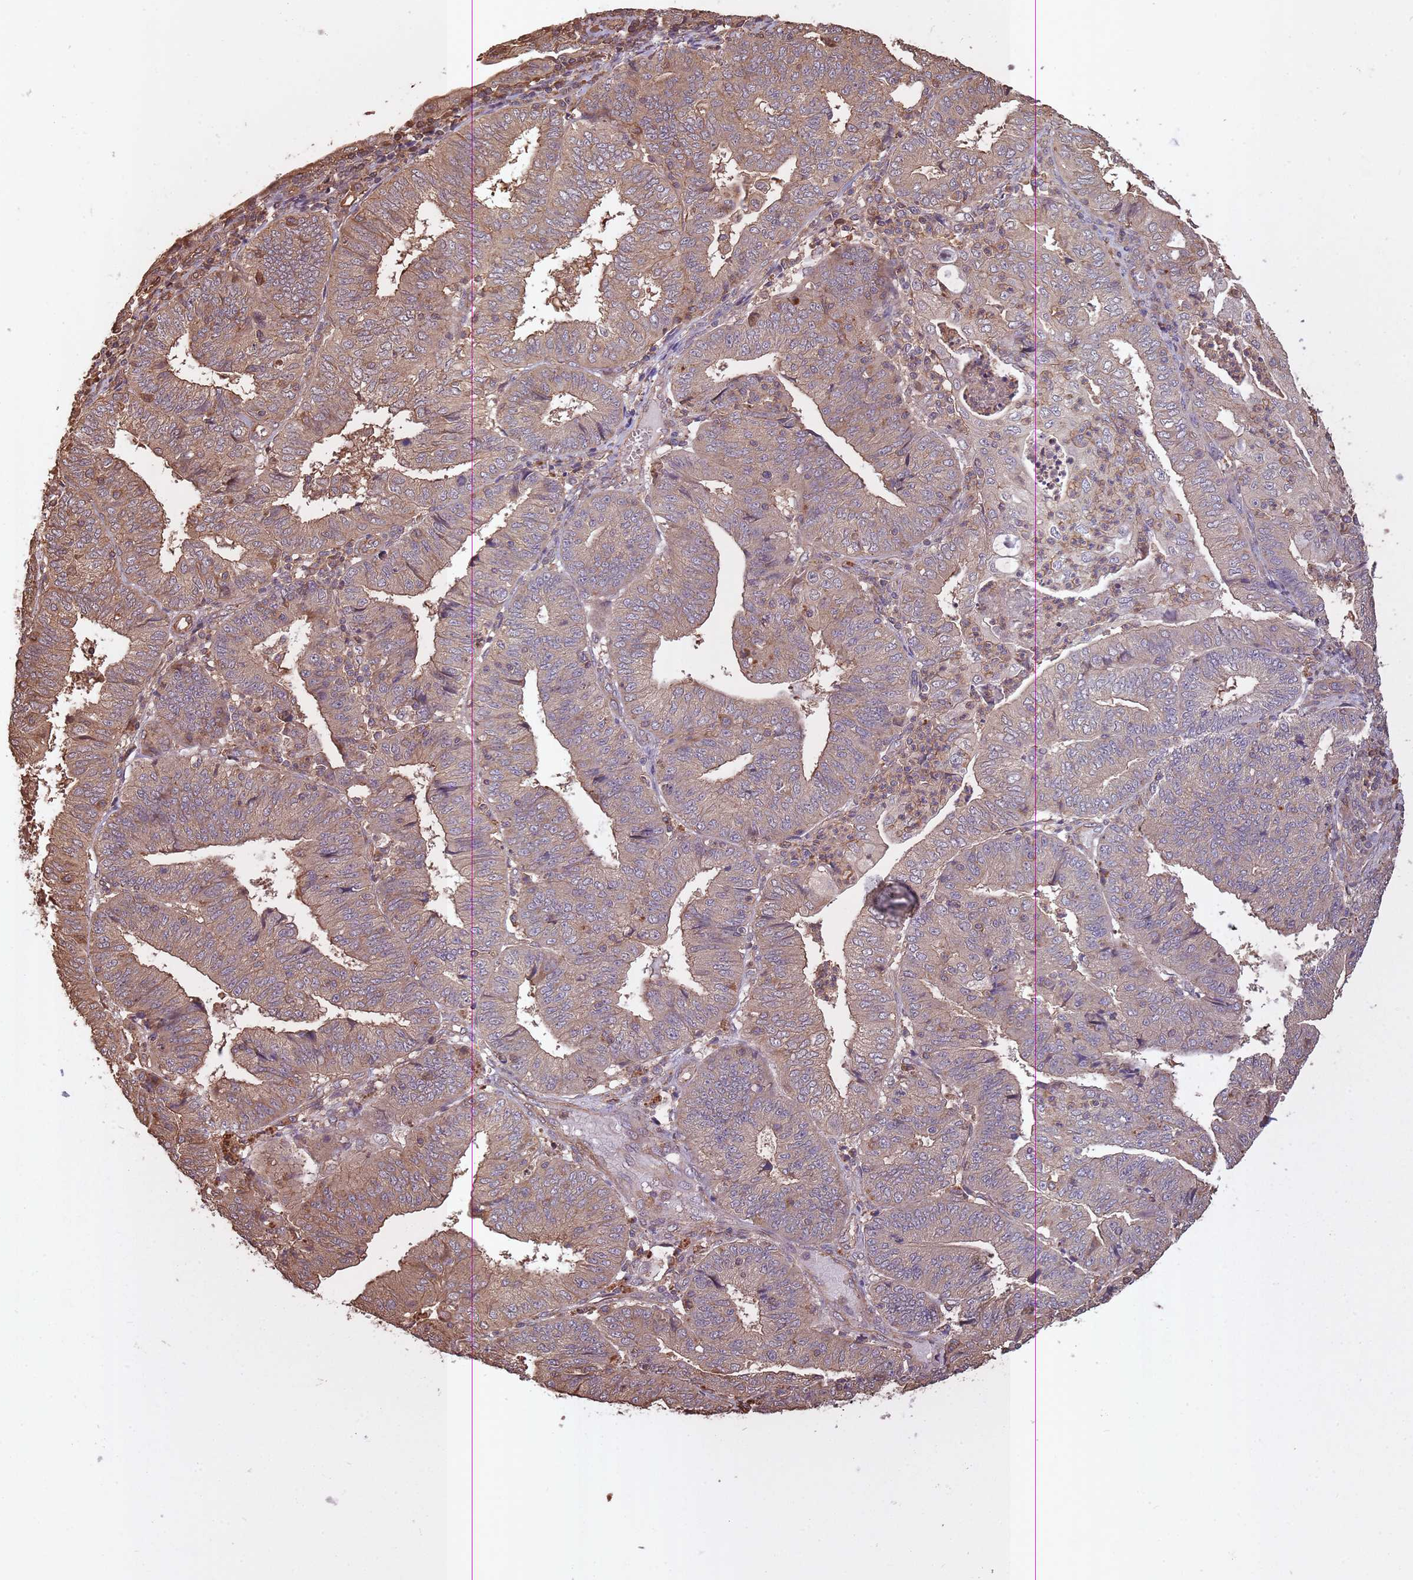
{"staining": {"intensity": "moderate", "quantity": ">75%", "location": "cytoplasmic/membranous"}, "tissue": "endometrial cancer", "cell_type": "Tumor cells", "image_type": "cancer", "snomed": [{"axis": "morphology", "description": "Adenocarcinoma, NOS"}, {"axis": "topography", "description": "Endometrium"}], "caption": "Protein expression analysis of endometrial cancer (adenocarcinoma) demonstrates moderate cytoplasmic/membranous staining in about >75% of tumor cells.", "gene": "ARMH3", "patient": {"sex": "female", "age": 56}}